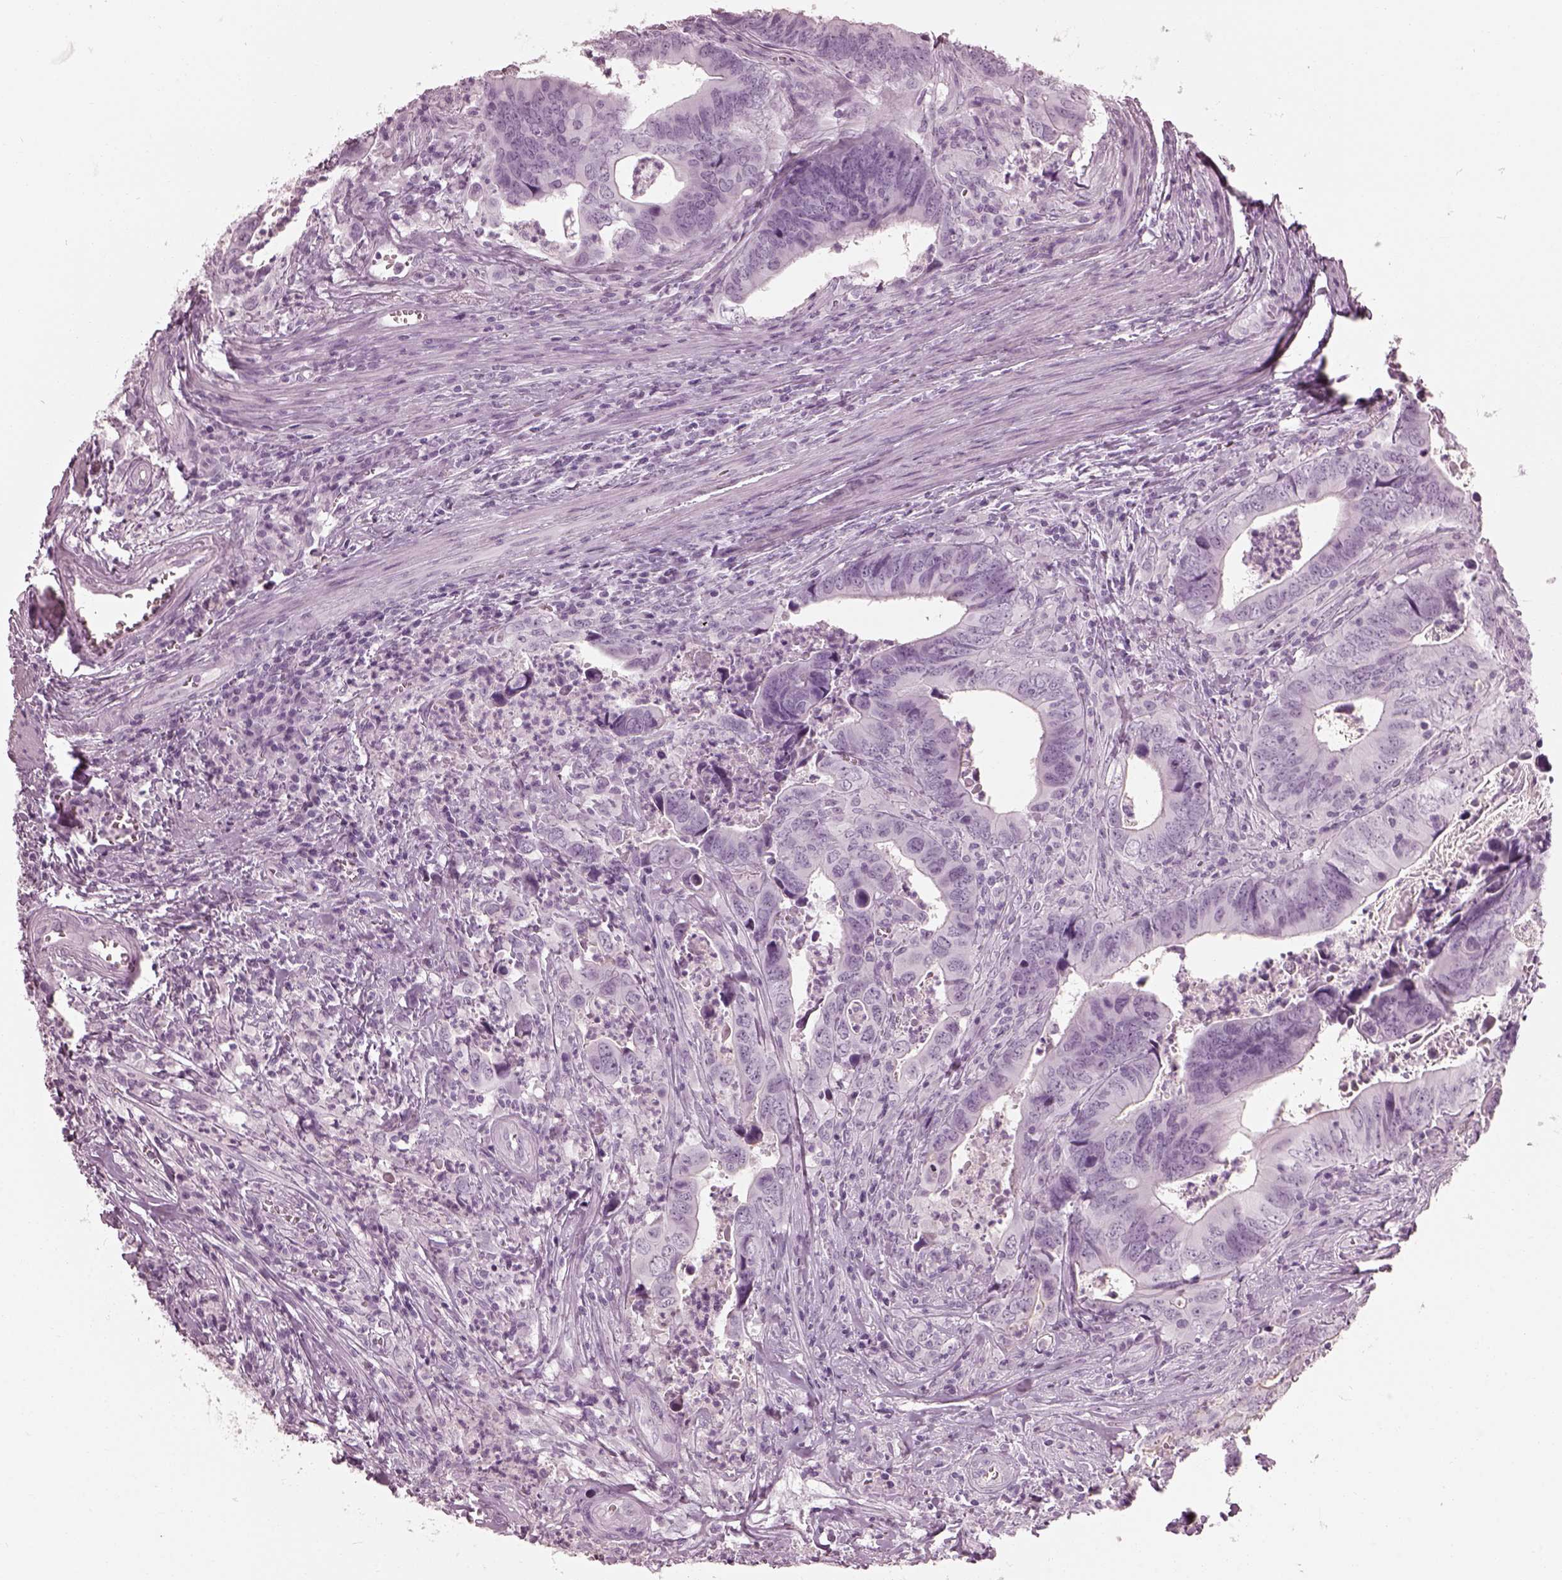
{"staining": {"intensity": "negative", "quantity": "none", "location": "none"}, "tissue": "colorectal cancer", "cell_type": "Tumor cells", "image_type": "cancer", "snomed": [{"axis": "morphology", "description": "Adenocarcinoma, NOS"}, {"axis": "topography", "description": "Colon"}], "caption": "High power microscopy photomicrograph of an immunohistochemistry (IHC) micrograph of colorectal cancer (adenocarcinoma), revealing no significant expression in tumor cells.", "gene": "FUT4", "patient": {"sex": "female", "age": 82}}